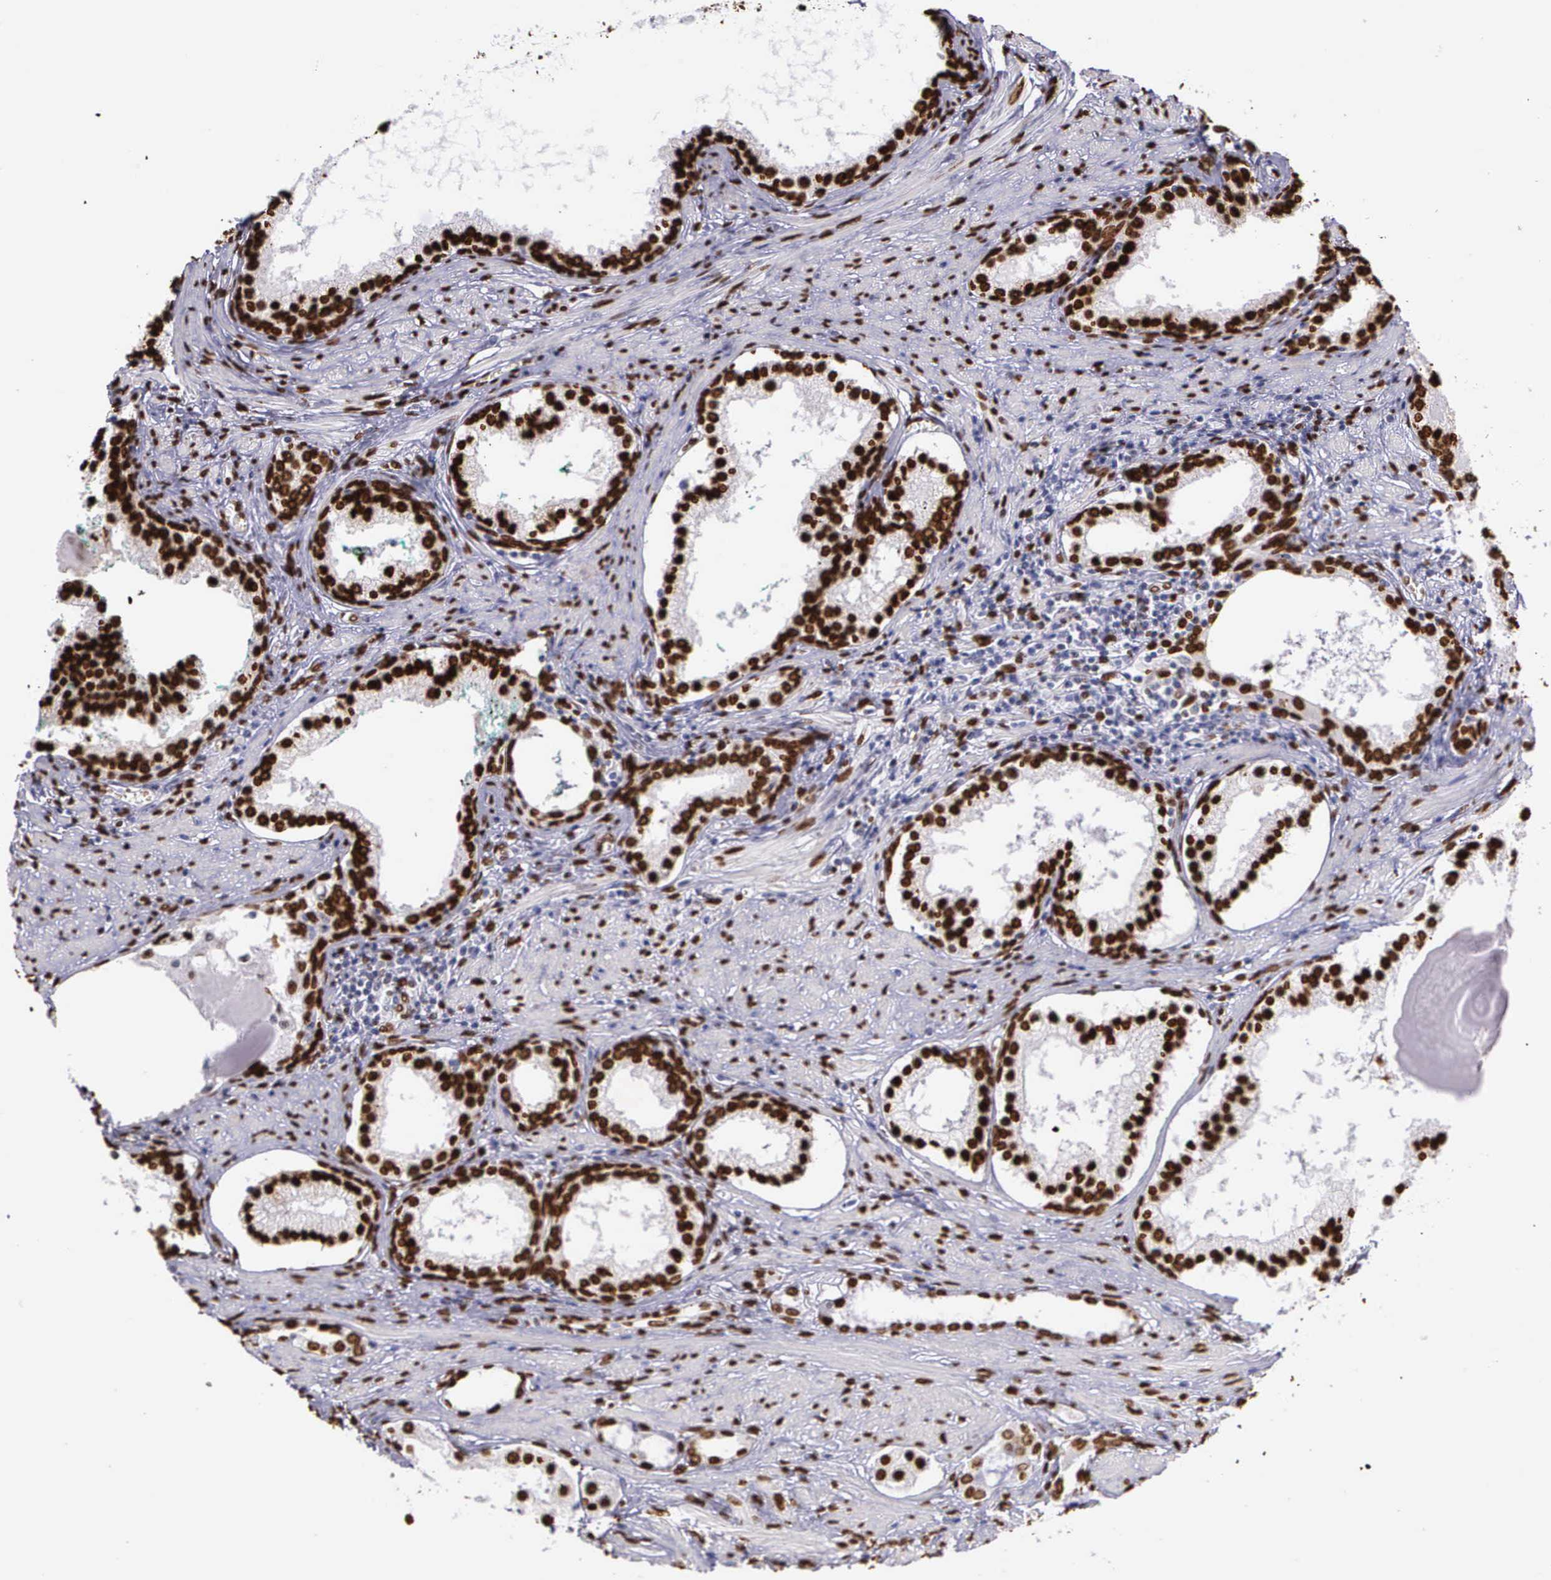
{"staining": {"intensity": "strong", "quantity": ">75%", "location": "nuclear"}, "tissue": "prostate cancer", "cell_type": "Tumor cells", "image_type": "cancer", "snomed": [{"axis": "morphology", "description": "Adenocarcinoma, Medium grade"}, {"axis": "topography", "description": "Prostate"}], "caption": "Immunohistochemical staining of human prostate adenocarcinoma (medium-grade) reveals high levels of strong nuclear positivity in about >75% of tumor cells.", "gene": "H1-0", "patient": {"sex": "male", "age": 73}}